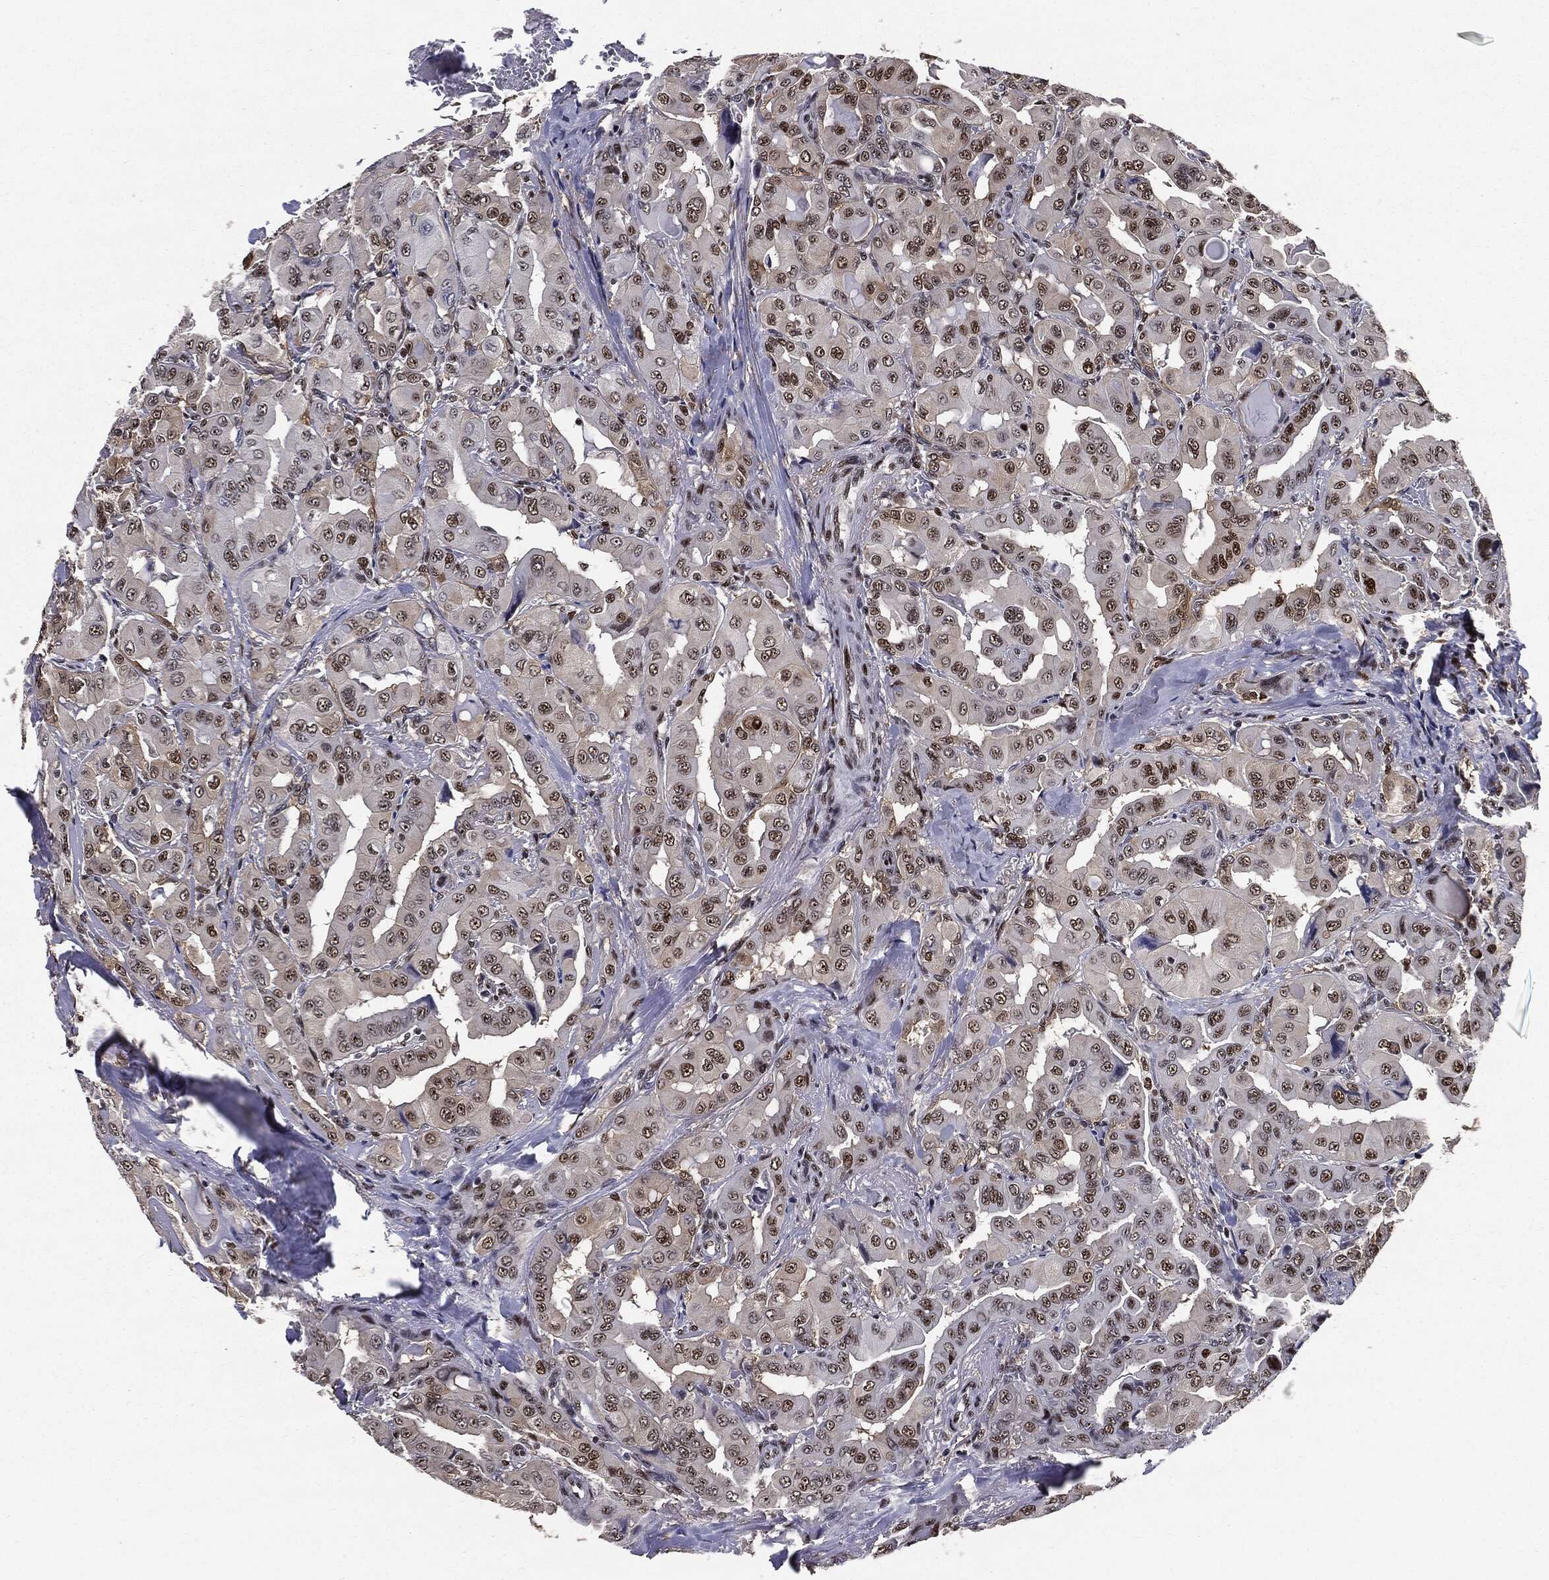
{"staining": {"intensity": "moderate", "quantity": "25%-75%", "location": "nuclear"}, "tissue": "thyroid cancer", "cell_type": "Tumor cells", "image_type": "cancer", "snomed": [{"axis": "morphology", "description": "Normal tissue, NOS"}, {"axis": "morphology", "description": "Papillary adenocarcinoma, NOS"}, {"axis": "topography", "description": "Thyroid gland"}], "caption": "Brown immunohistochemical staining in thyroid cancer shows moderate nuclear positivity in approximately 25%-75% of tumor cells. The staining is performed using DAB brown chromogen to label protein expression. The nuclei are counter-stained blue using hematoxylin.", "gene": "JUN", "patient": {"sex": "female", "age": 66}}